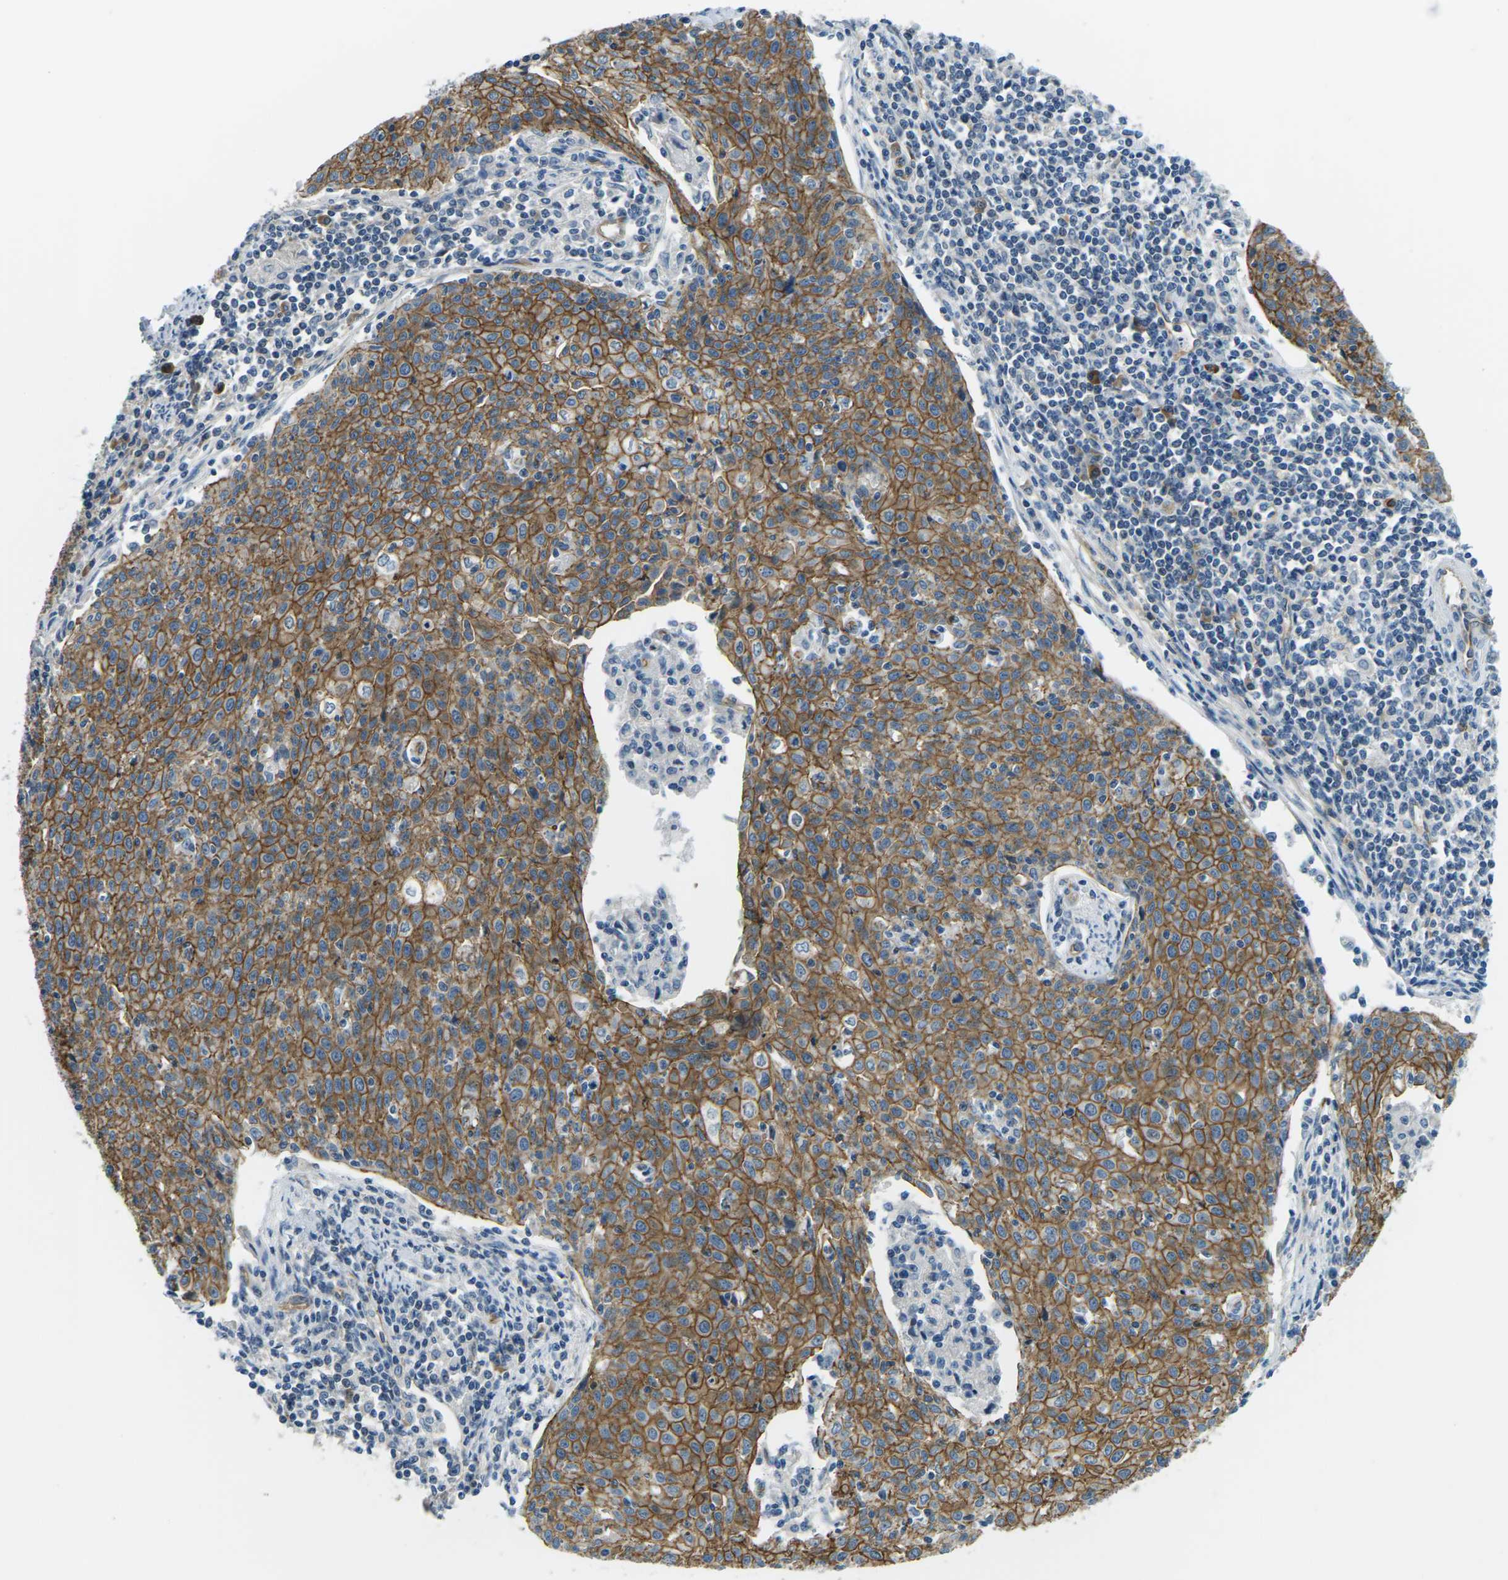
{"staining": {"intensity": "strong", "quantity": ">75%", "location": "cytoplasmic/membranous"}, "tissue": "cervical cancer", "cell_type": "Tumor cells", "image_type": "cancer", "snomed": [{"axis": "morphology", "description": "Squamous cell carcinoma, NOS"}, {"axis": "topography", "description": "Cervix"}], "caption": "IHC photomicrograph of neoplastic tissue: cervical cancer (squamous cell carcinoma) stained using IHC demonstrates high levels of strong protein expression localized specifically in the cytoplasmic/membranous of tumor cells, appearing as a cytoplasmic/membranous brown color.", "gene": "SLC13A3", "patient": {"sex": "female", "age": 38}}